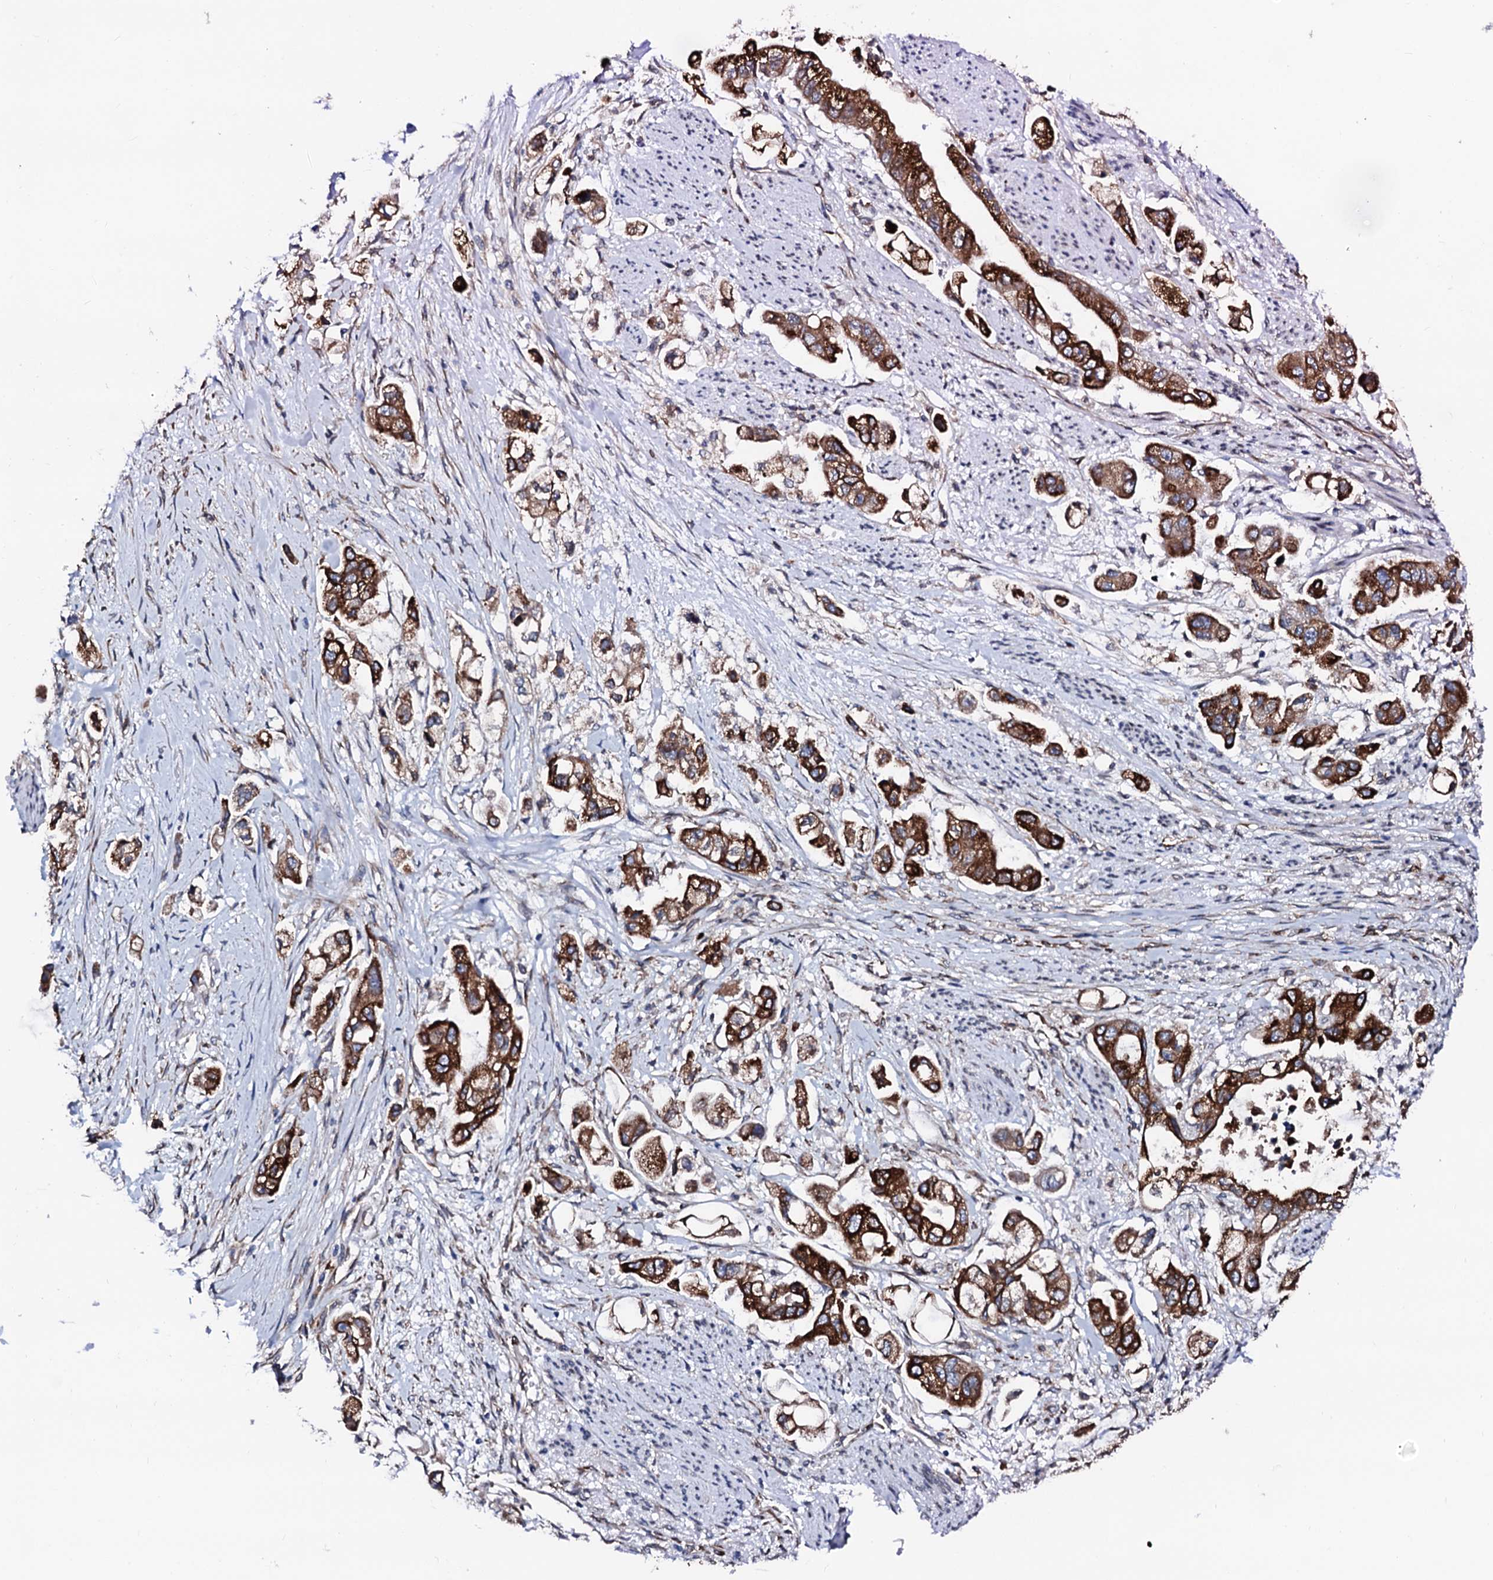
{"staining": {"intensity": "strong", "quantity": ">75%", "location": "cytoplasmic/membranous"}, "tissue": "stomach cancer", "cell_type": "Tumor cells", "image_type": "cancer", "snomed": [{"axis": "morphology", "description": "Adenocarcinoma, NOS"}, {"axis": "topography", "description": "Stomach"}], "caption": "A brown stain shows strong cytoplasmic/membranous staining of a protein in human stomach adenocarcinoma tumor cells.", "gene": "TMCO3", "patient": {"sex": "male", "age": 62}}